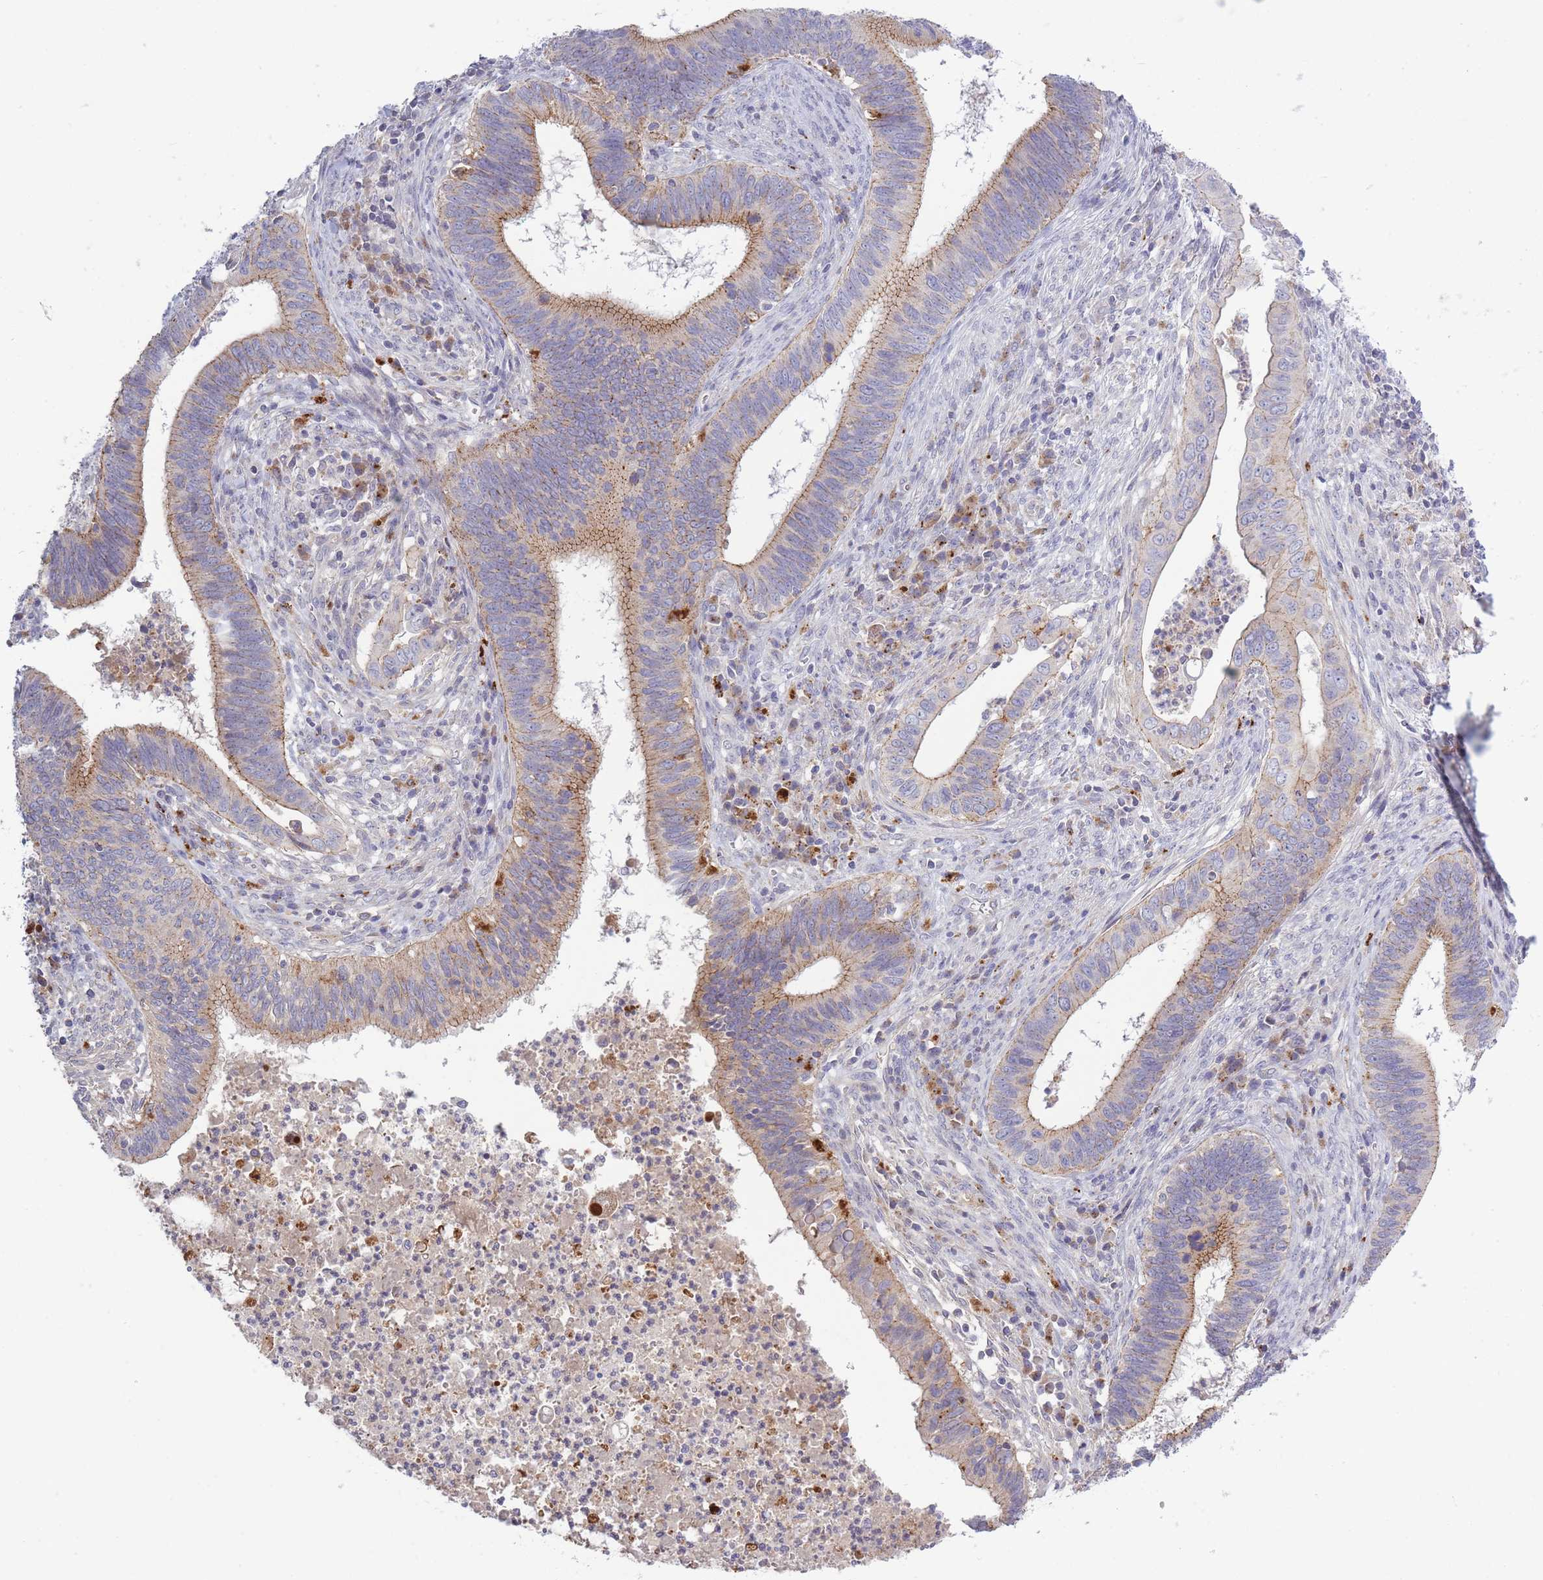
{"staining": {"intensity": "moderate", "quantity": "<25%", "location": "cytoplasmic/membranous"}, "tissue": "cervical cancer", "cell_type": "Tumor cells", "image_type": "cancer", "snomed": [{"axis": "morphology", "description": "Adenocarcinoma, NOS"}, {"axis": "topography", "description": "Cervix"}], "caption": "IHC of human cervical cancer shows low levels of moderate cytoplasmic/membranous expression in about <25% of tumor cells. Nuclei are stained in blue.", "gene": "TRIM61", "patient": {"sex": "female", "age": 42}}